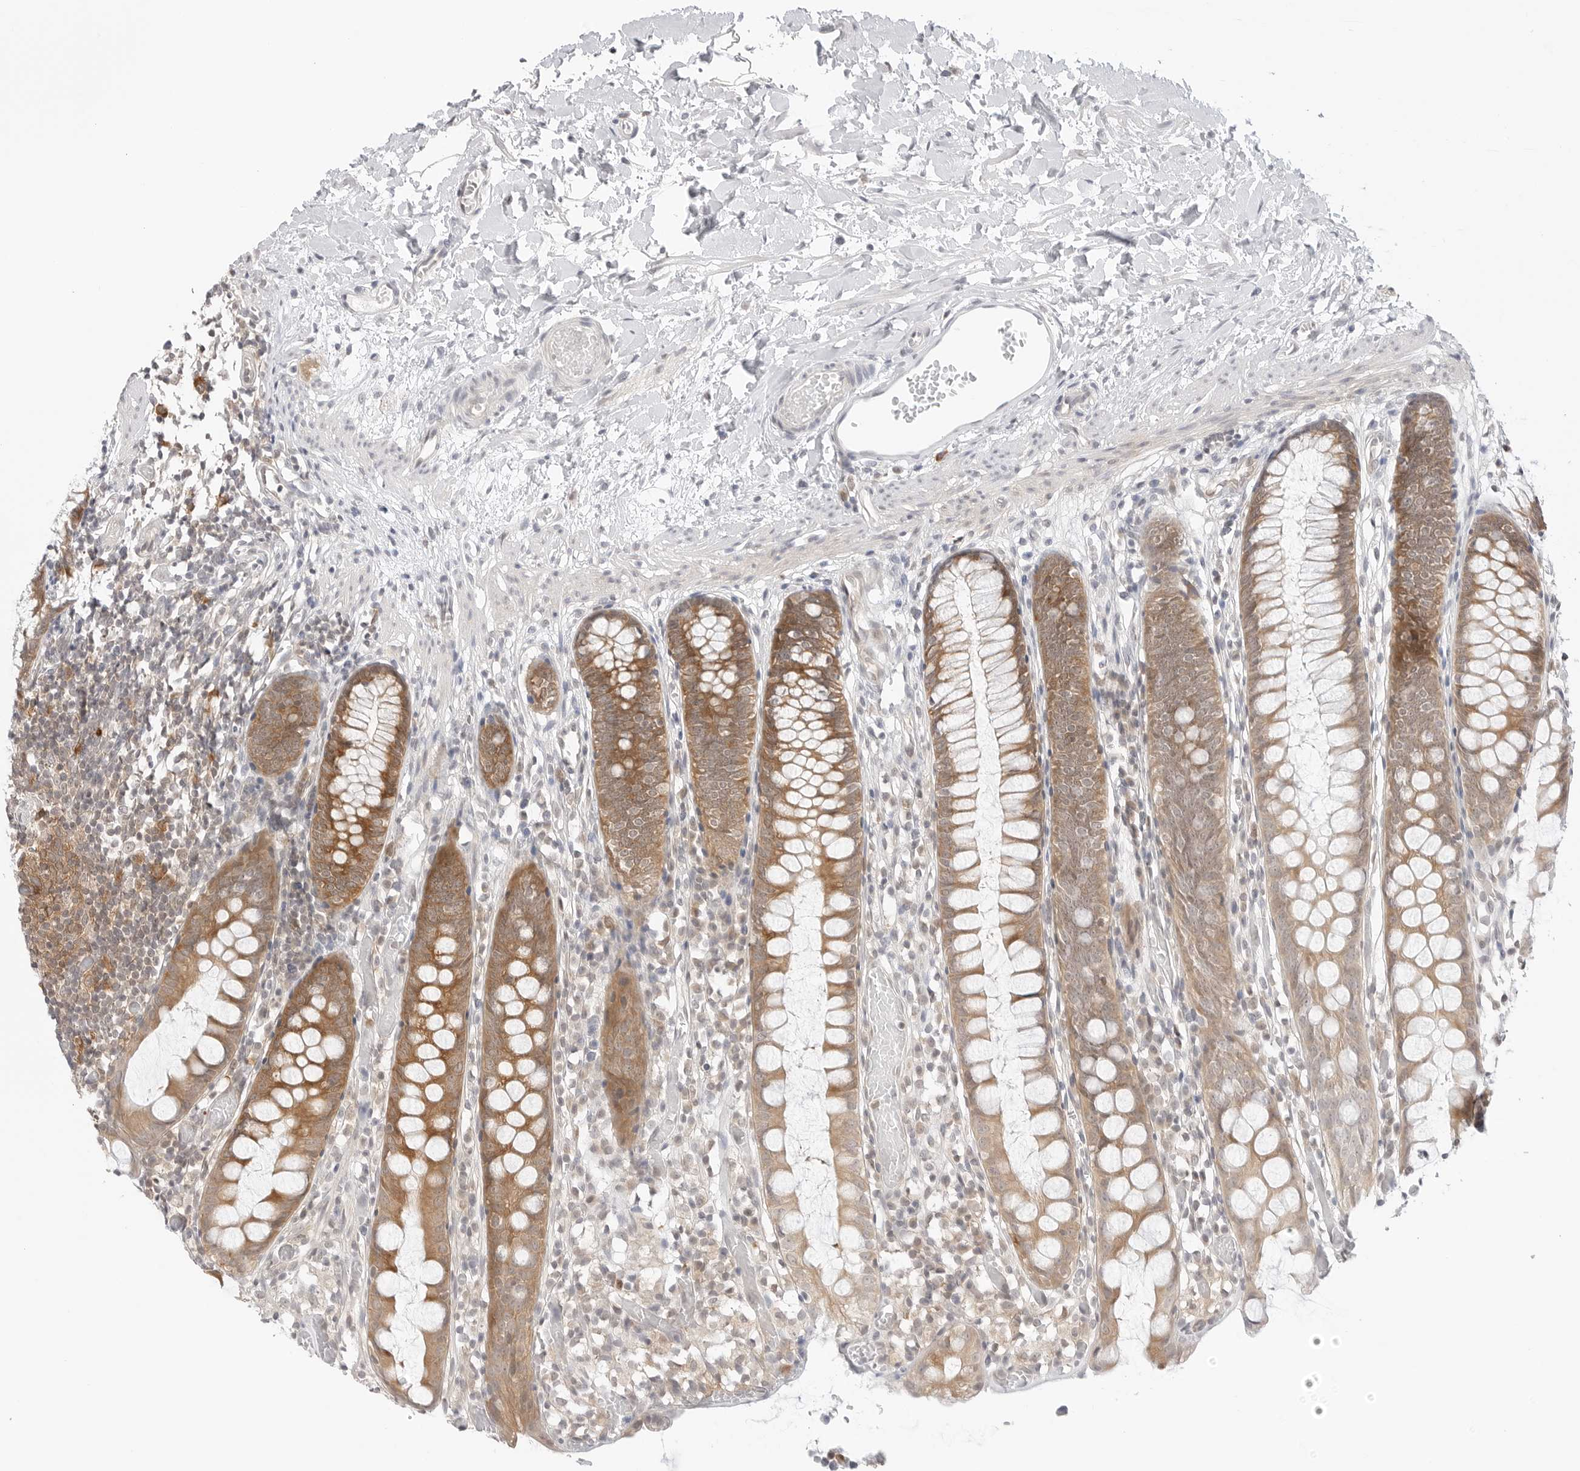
{"staining": {"intensity": "negative", "quantity": "none", "location": "none"}, "tissue": "colon", "cell_type": "Endothelial cells", "image_type": "normal", "snomed": [{"axis": "morphology", "description": "Normal tissue, NOS"}, {"axis": "topography", "description": "Colon"}], "caption": "Endothelial cells show no significant protein expression in benign colon. Nuclei are stained in blue.", "gene": "NUDC", "patient": {"sex": "male", "age": 14}}